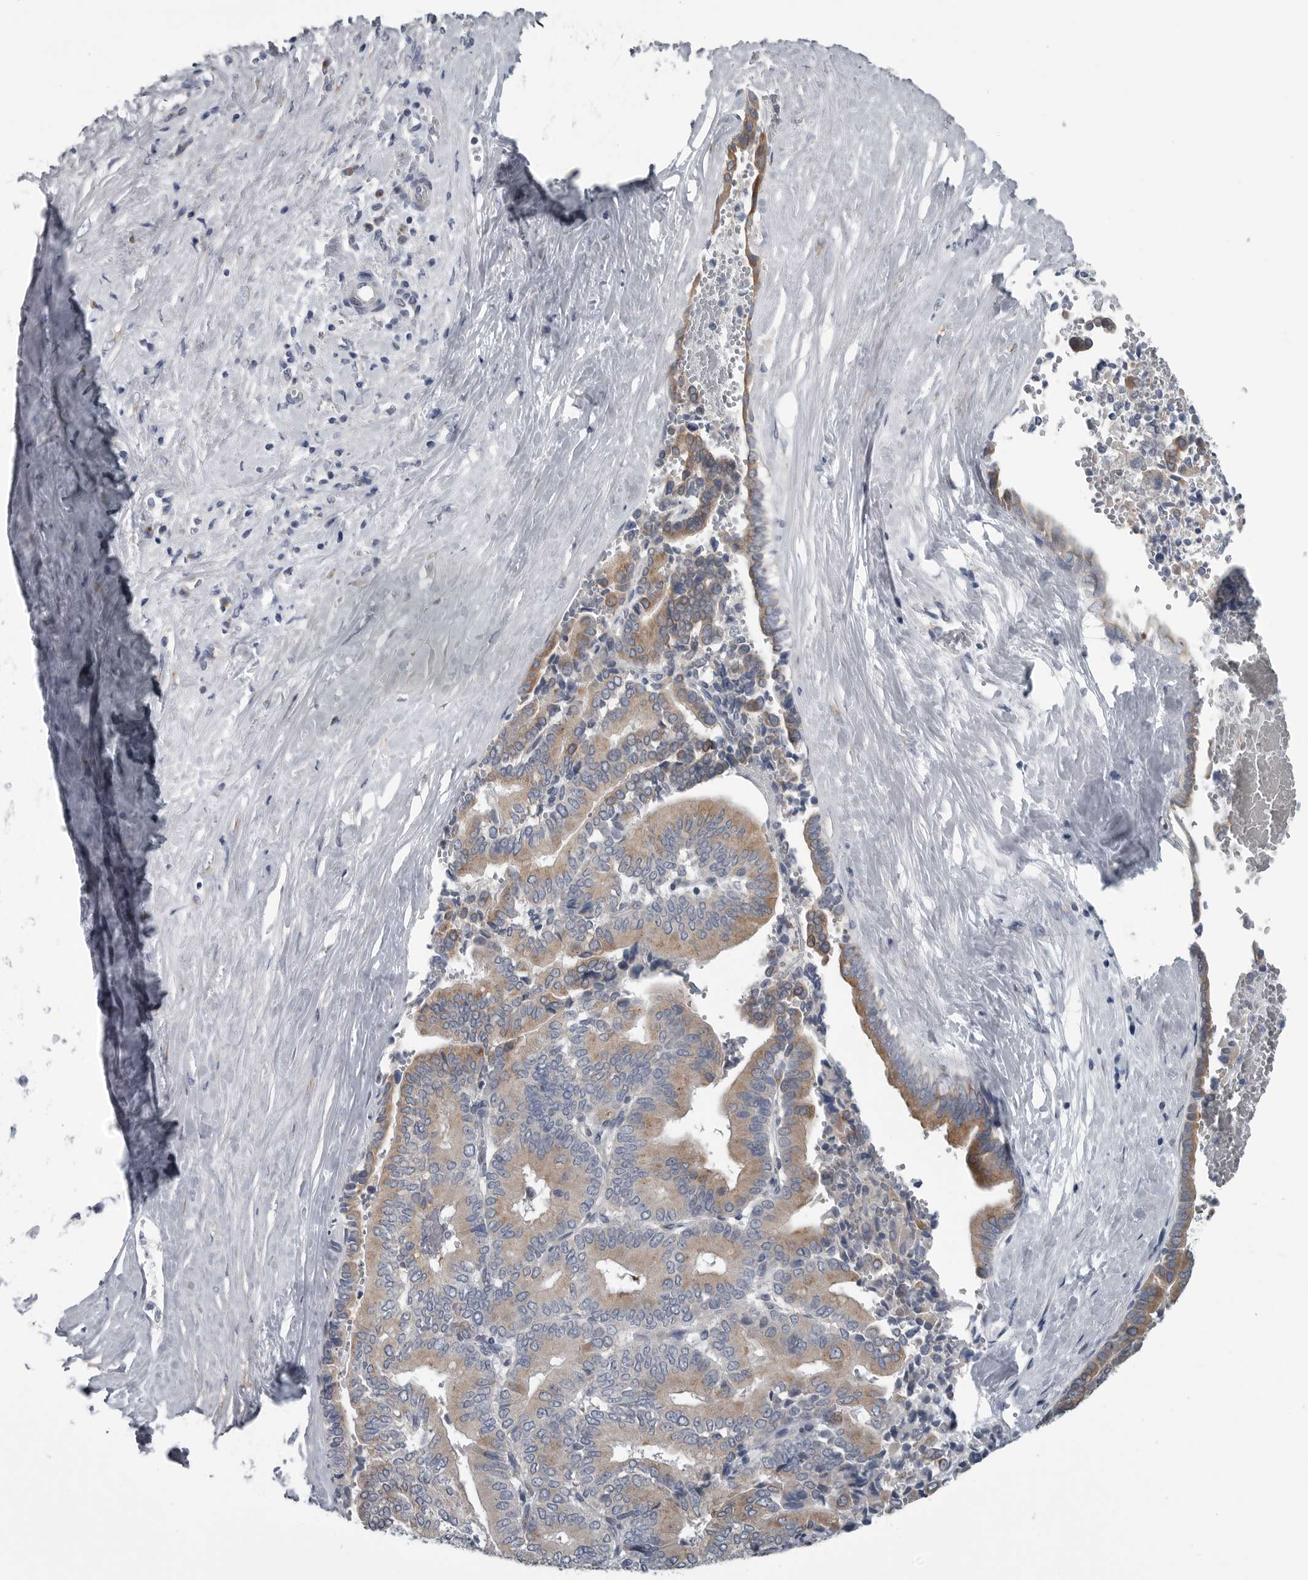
{"staining": {"intensity": "moderate", "quantity": ">75%", "location": "cytoplasmic/membranous"}, "tissue": "liver cancer", "cell_type": "Tumor cells", "image_type": "cancer", "snomed": [{"axis": "morphology", "description": "Cholangiocarcinoma"}, {"axis": "topography", "description": "Liver"}], "caption": "Immunohistochemistry micrograph of human liver cholangiocarcinoma stained for a protein (brown), which demonstrates medium levels of moderate cytoplasmic/membranous positivity in approximately >75% of tumor cells.", "gene": "MYOC", "patient": {"sex": "female", "age": 75}}